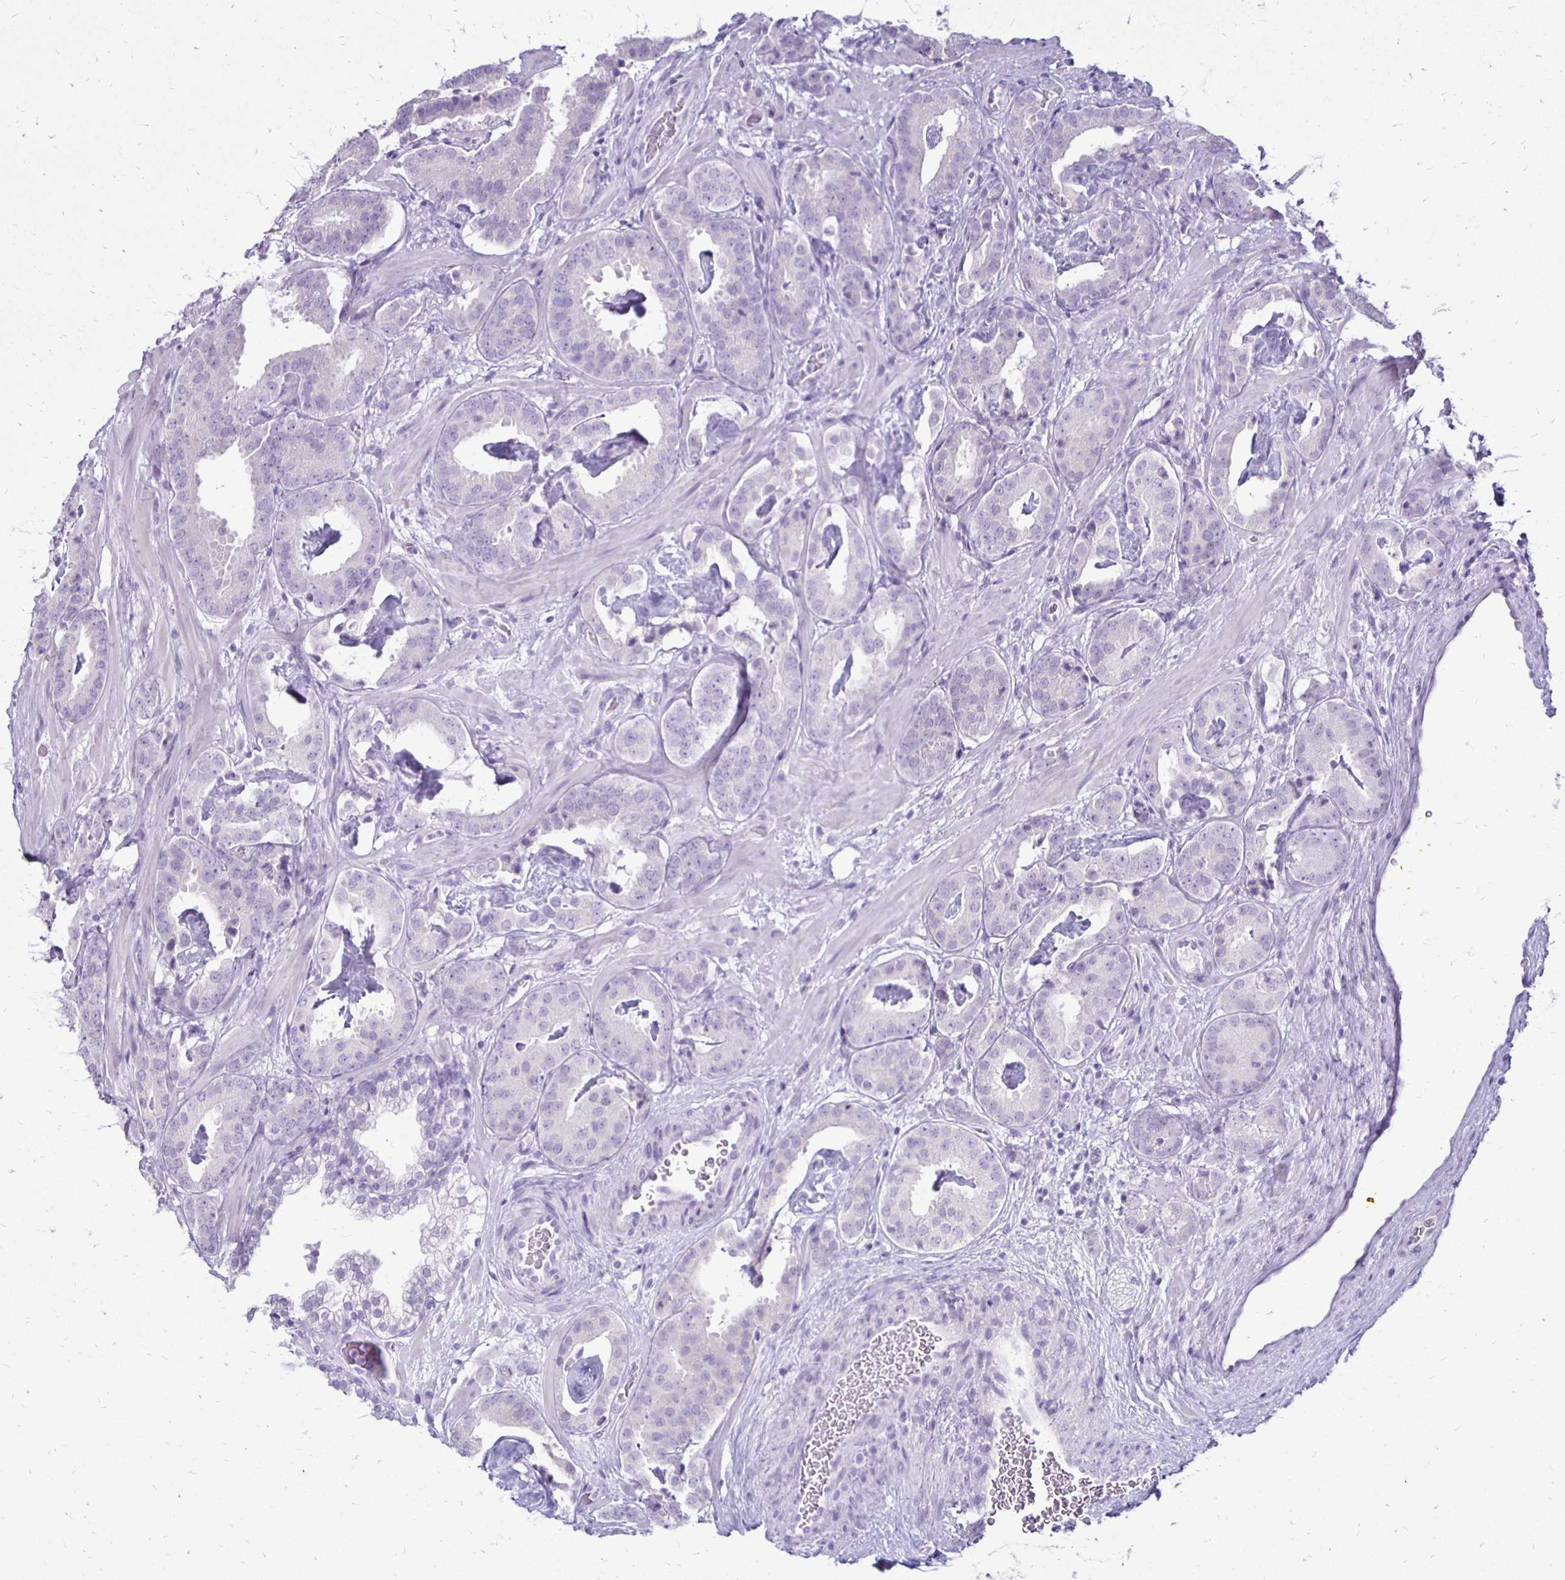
{"staining": {"intensity": "negative", "quantity": "none", "location": "none"}, "tissue": "prostate cancer", "cell_type": "Tumor cells", "image_type": "cancer", "snomed": [{"axis": "morphology", "description": "Adenocarcinoma, Low grade"}, {"axis": "topography", "description": "Prostate"}], "caption": "Immunohistochemical staining of human low-grade adenocarcinoma (prostate) displays no significant positivity in tumor cells.", "gene": "RYR1", "patient": {"sex": "male", "age": 62}}